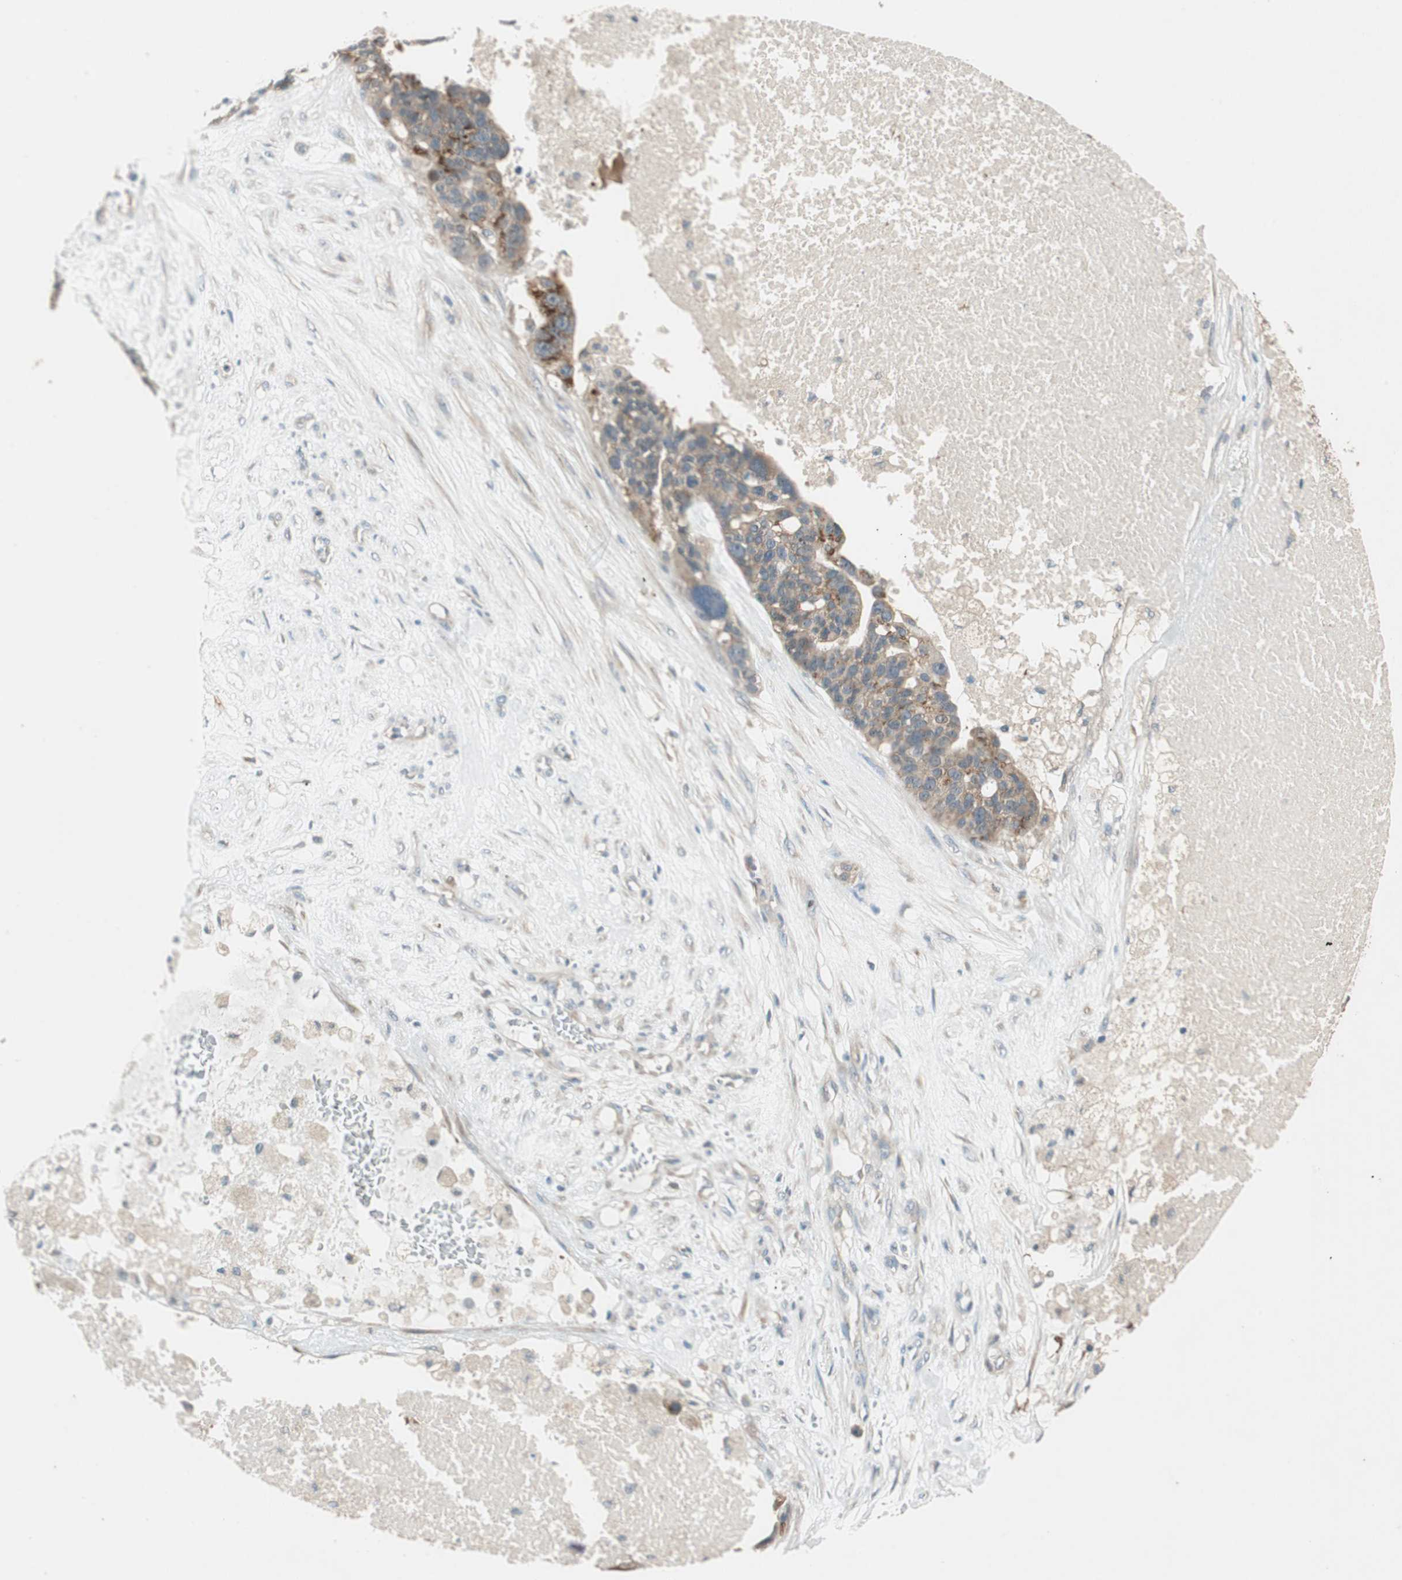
{"staining": {"intensity": "weak", "quantity": "25%-75%", "location": "cytoplasmic/membranous"}, "tissue": "ovarian cancer", "cell_type": "Tumor cells", "image_type": "cancer", "snomed": [{"axis": "morphology", "description": "Cystadenocarcinoma, serous, NOS"}, {"axis": "topography", "description": "Ovary"}], "caption": "Immunohistochemical staining of serous cystadenocarcinoma (ovarian) exhibits weak cytoplasmic/membranous protein staining in approximately 25%-75% of tumor cells.", "gene": "NCLN", "patient": {"sex": "female", "age": 59}}